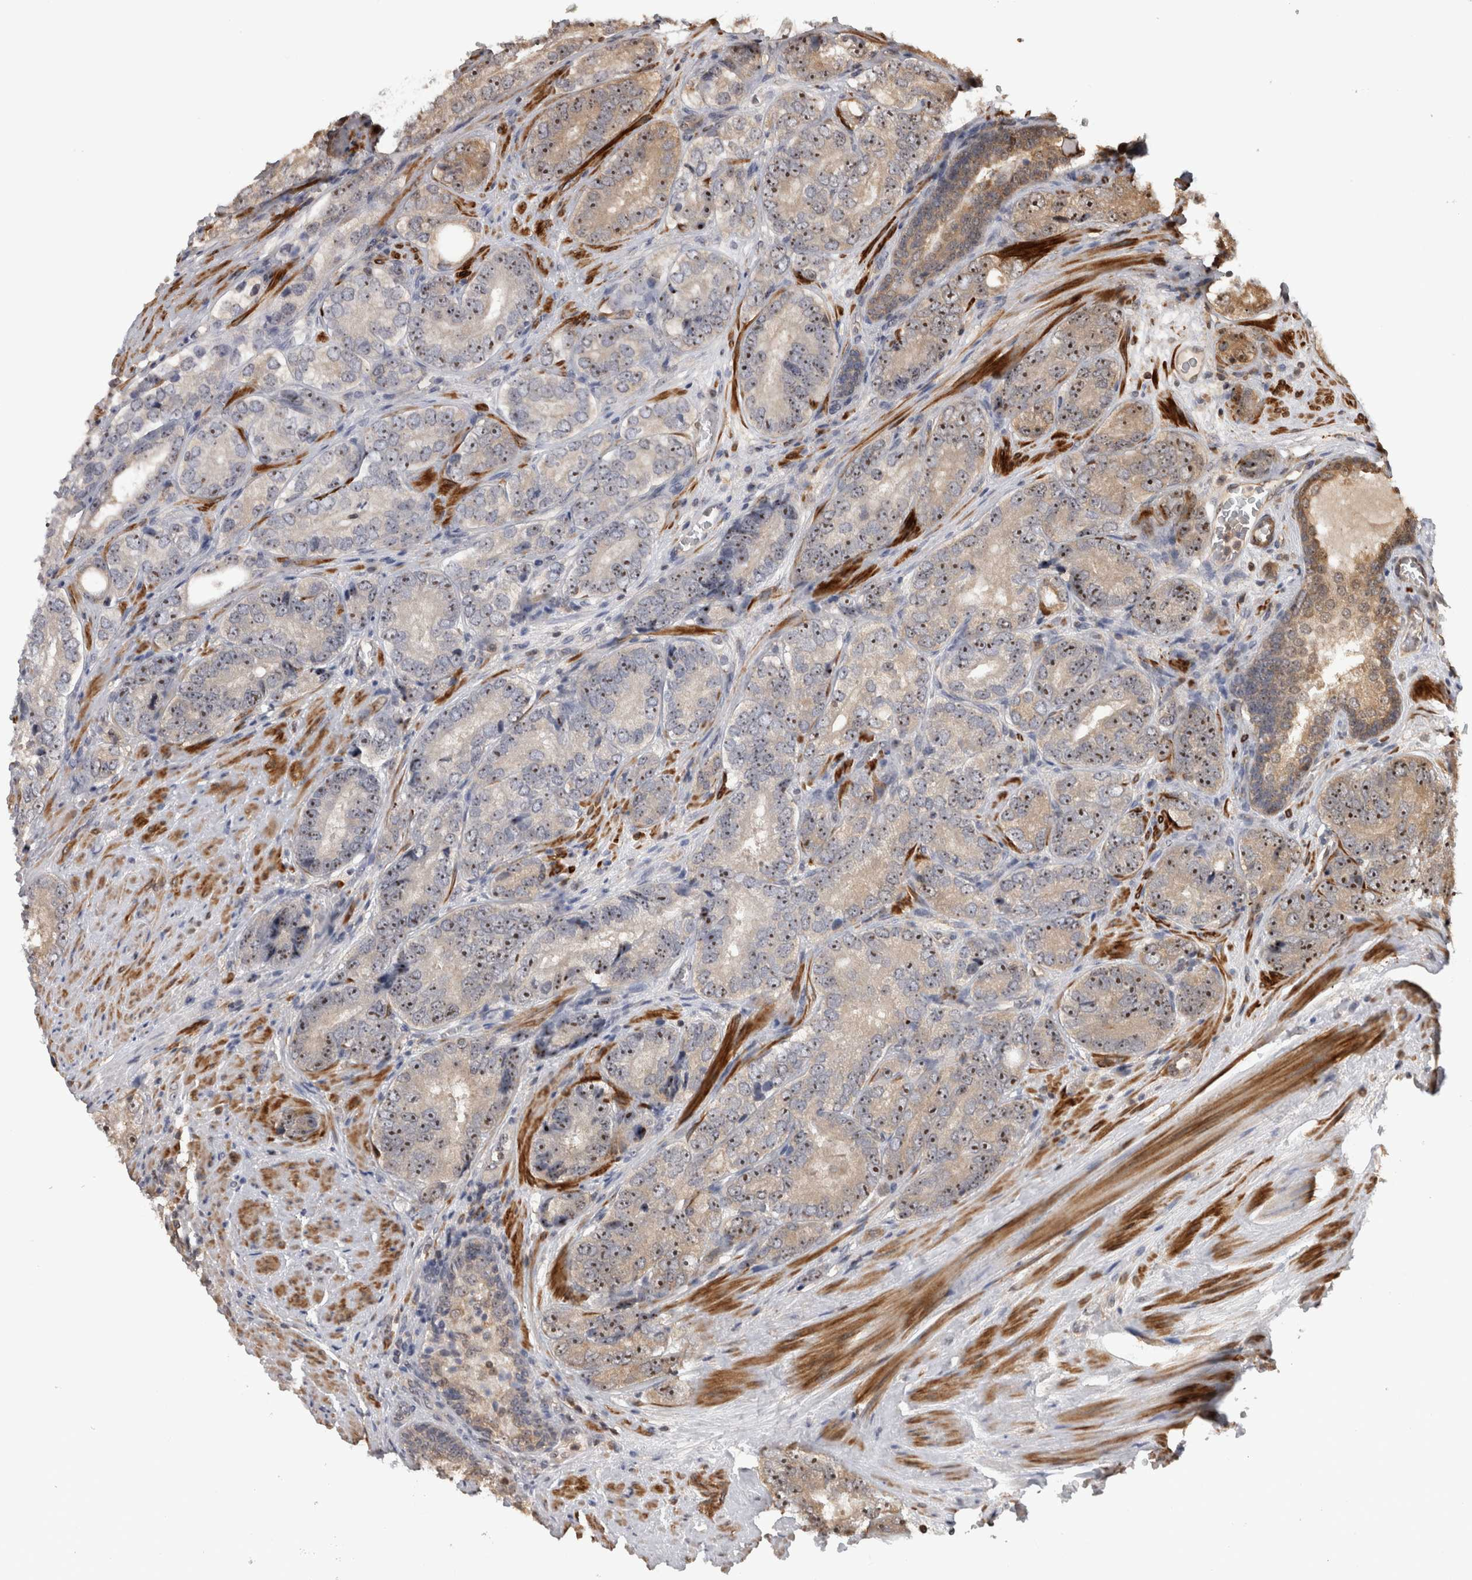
{"staining": {"intensity": "strong", "quantity": "25%-75%", "location": "cytoplasmic/membranous,nuclear"}, "tissue": "prostate cancer", "cell_type": "Tumor cells", "image_type": "cancer", "snomed": [{"axis": "morphology", "description": "Adenocarcinoma, High grade"}, {"axis": "topography", "description": "Prostate"}], "caption": "Strong cytoplasmic/membranous and nuclear staining for a protein is present in approximately 25%-75% of tumor cells of adenocarcinoma (high-grade) (prostate) using immunohistochemistry.", "gene": "TDRD7", "patient": {"sex": "male", "age": 56}}